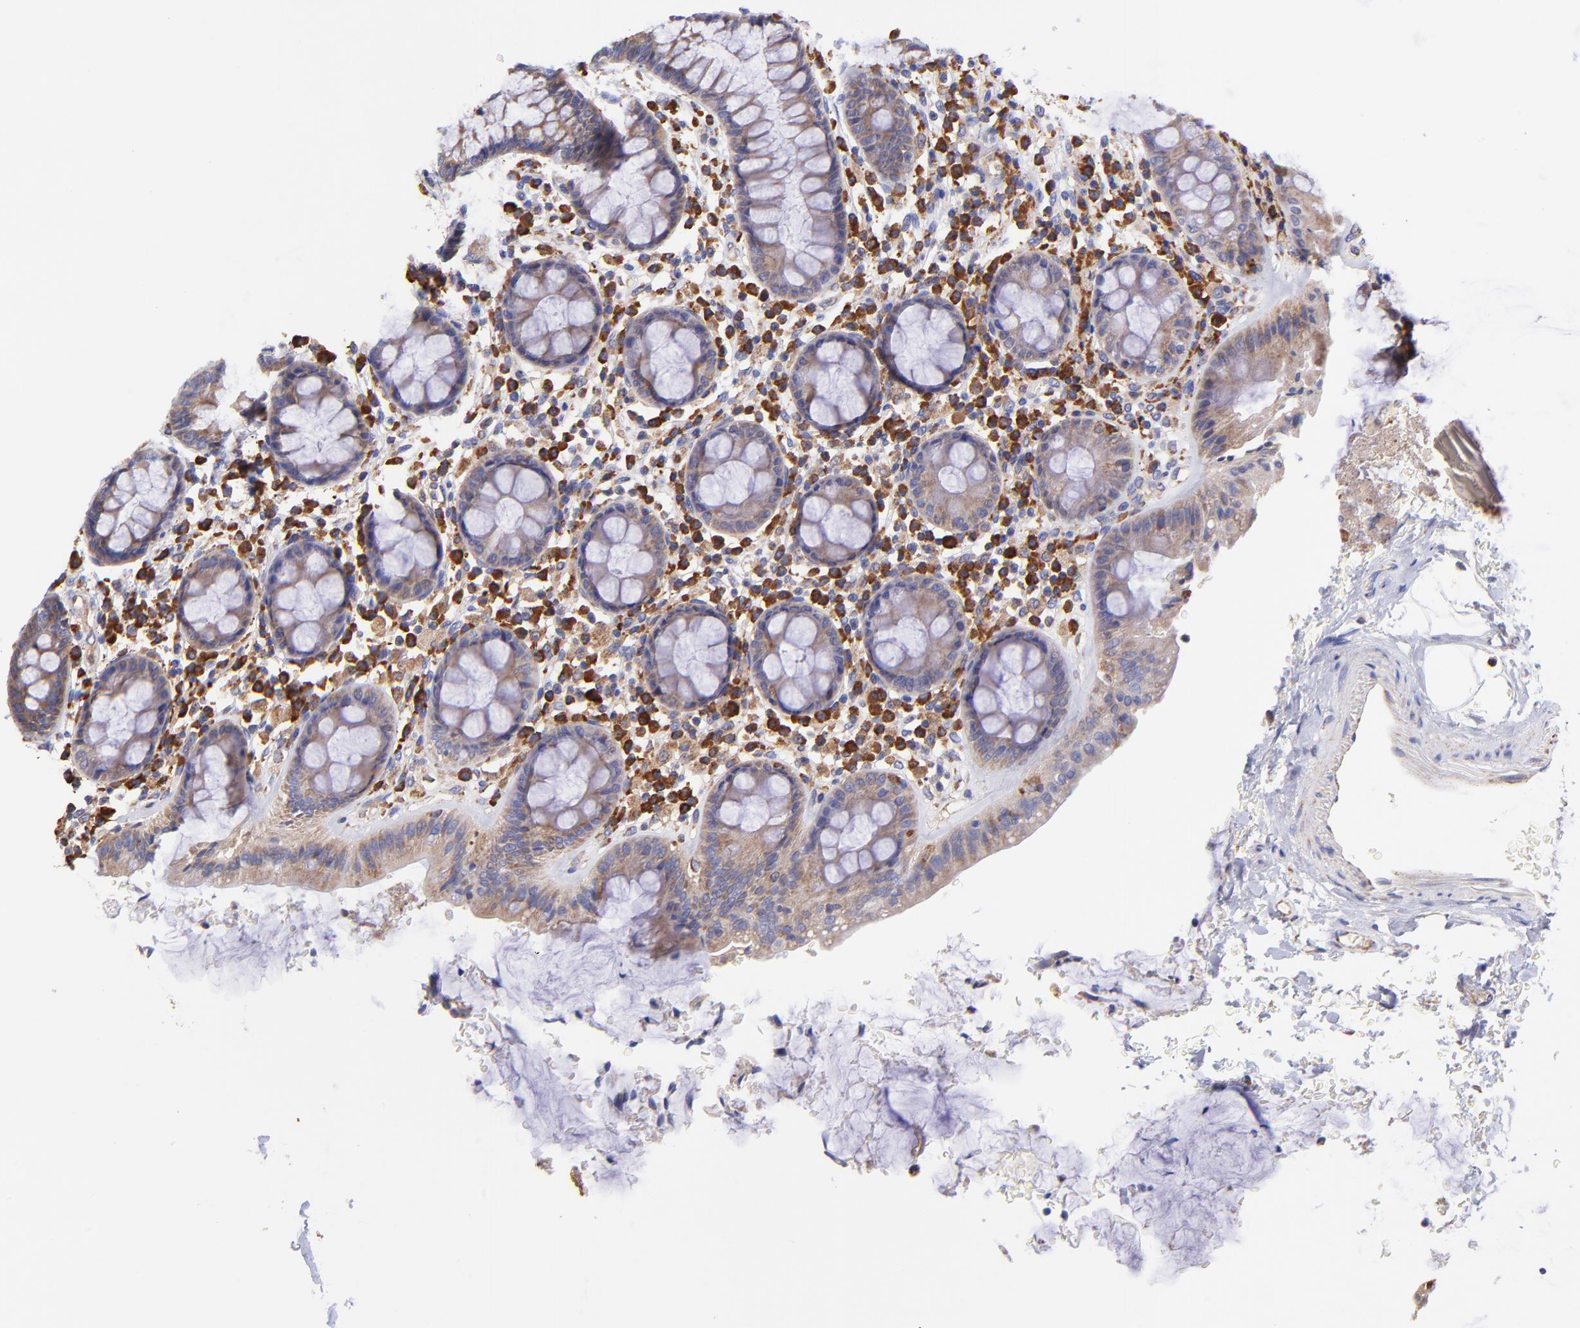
{"staining": {"intensity": "weak", "quantity": ">75%", "location": "cytoplasmic/membranous"}, "tissue": "rectum", "cell_type": "Glandular cells", "image_type": "normal", "snomed": [{"axis": "morphology", "description": "Normal tissue, NOS"}, {"axis": "topography", "description": "Rectum"}], "caption": "Immunohistochemical staining of normal human rectum displays weak cytoplasmic/membranous protein positivity in about >75% of glandular cells.", "gene": "PREX1", "patient": {"sex": "male", "age": 92}}